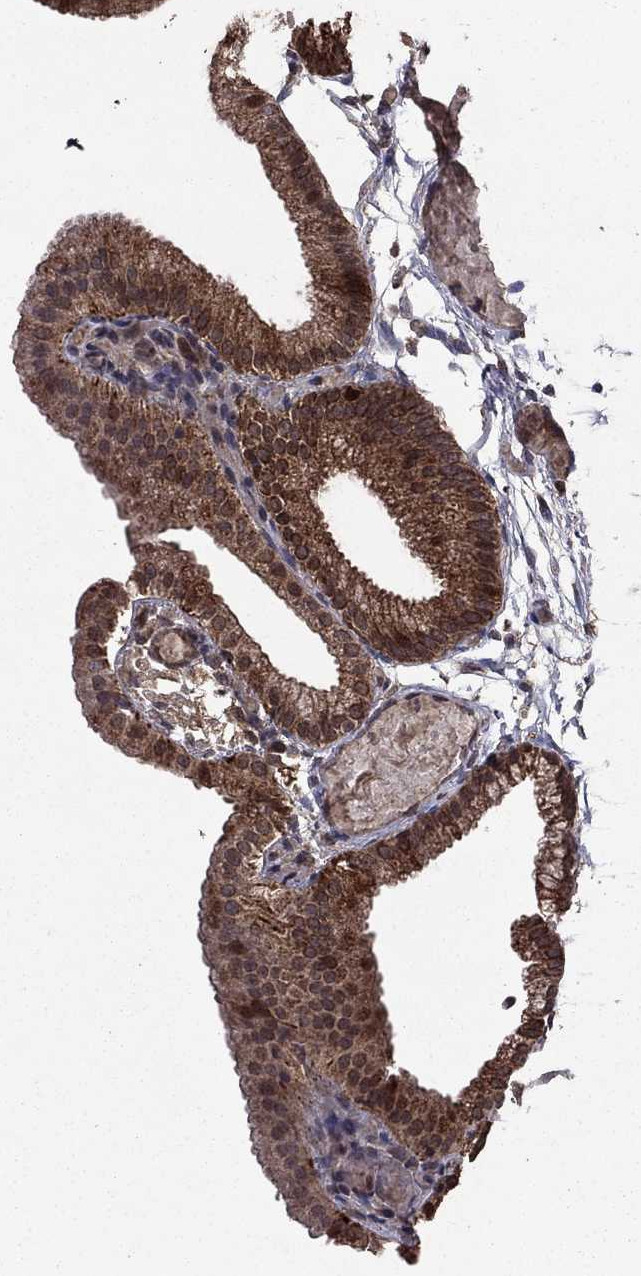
{"staining": {"intensity": "strong", "quantity": ">75%", "location": "cytoplasmic/membranous"}, "tissue": "gallbladder", "cell_type": "Glandular cells", "image_type": "normal", "snomed": [{"axis": "morphology", "description": "Normal tissue, NOS"}, {"axis": "topography", "description": "Gallbladder"}], "caption": "IHC photomicrograph of normal gallbladder: gallbladder stained using immunohistochemistry (IHC) displays high levels of strong protein expression localized specifically in the cytoplasmic/membranous of glandular cells, appearing as a cytoplasmic/membranous brown color.", "gene": "DHRS1", "patient": {"sex": "female", "age": 45}}